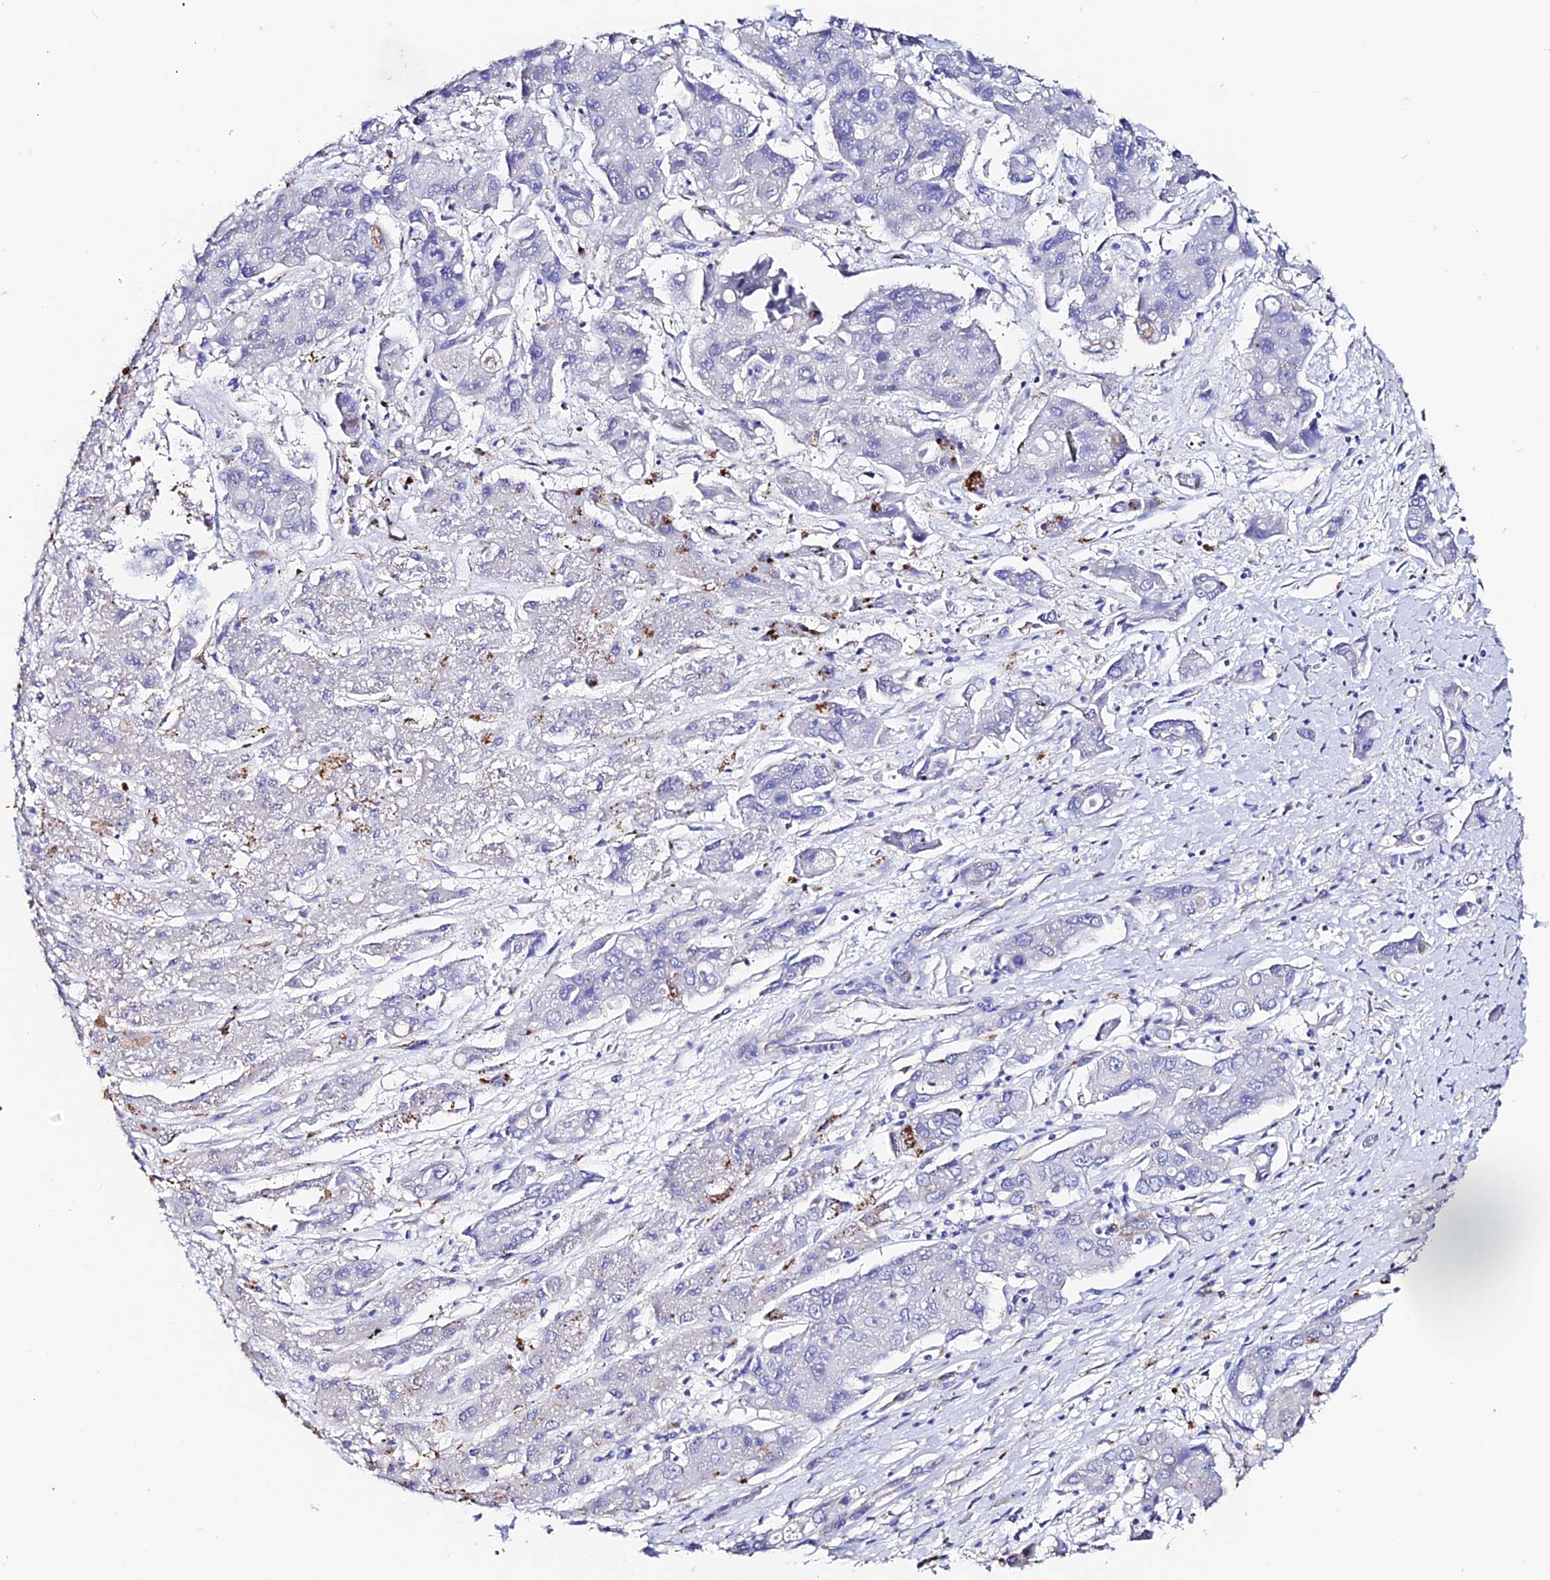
{"staining": {"intensity": "negative", "quantity": "none", "location": "none"}, "tissue": "liver cancer", "cell_type": "Tumor cells", "image_type": "cancer", "snomed": [{"axis": "morphology", "description": "Cholangiocarcinoma"}, {"axis": "topography", "description": "Liver"}], "caption": "DAB immunohistochemical staining of human cholangiocarcinoma (liver) exhibits no significant positivity in tumor cells.", "gene": "ESM1", "patient": {"sex": "male", "age": 67}}